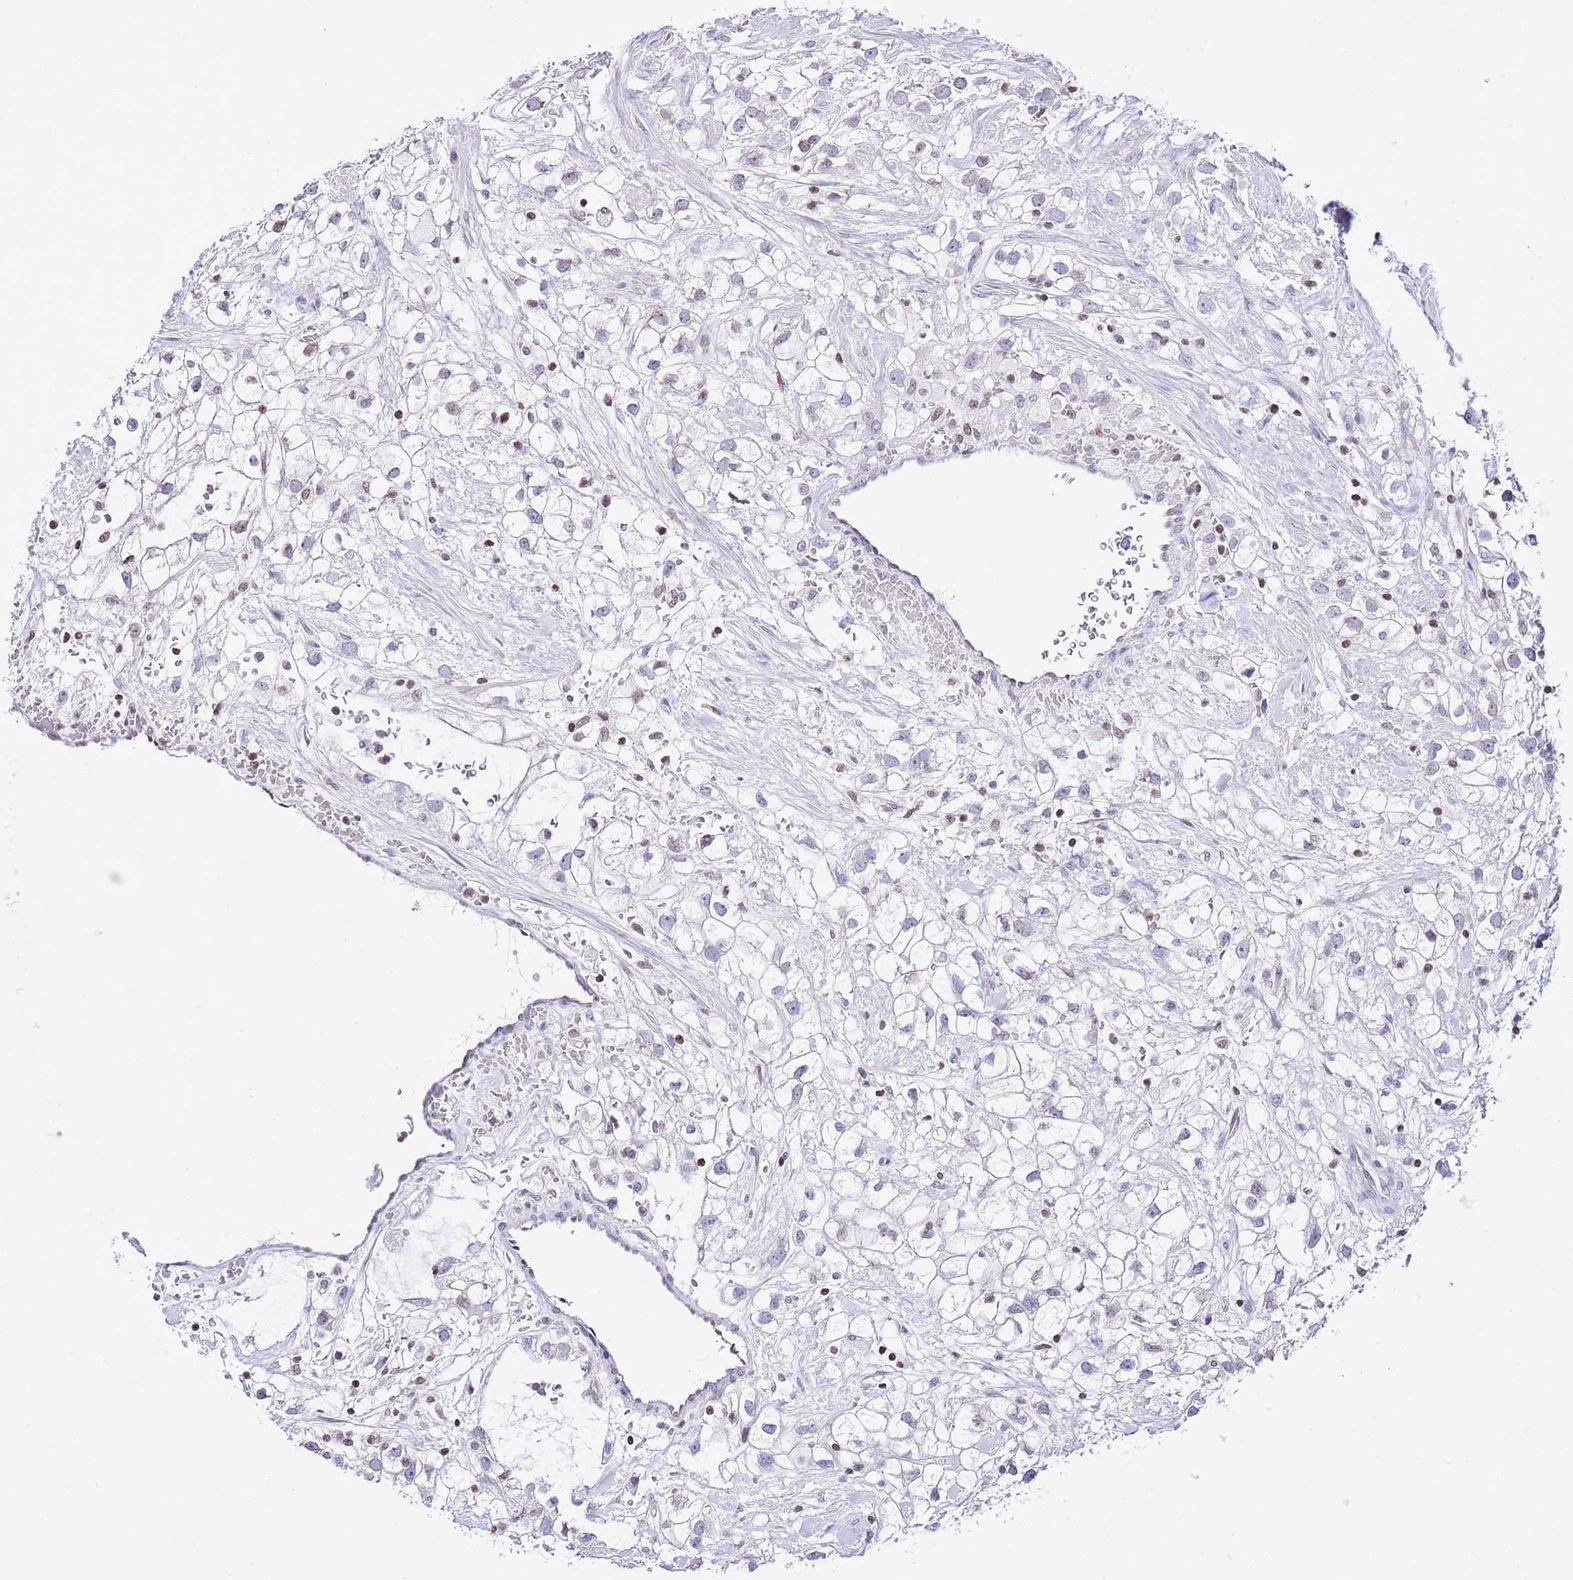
{"staining": {"intensity": "negative", "quantity": "none", "location": "none"}, "tissue": "renal cancer", "cell_type": "Tumor cells", "image_type": "cancer", "snomed": [{"axis": "morphology", "description": "Adenocarcinoma, NOS"}, {"axis": "topography", "description": "Kidney"}], "caption": "This is a micrograph of immunohistochemistry (IHC) staining of adenocarcinoma (renal), which shows no expression in tumor cells.", "gene": "PRR15", "patient": {"sex": "male", "age": 59}}